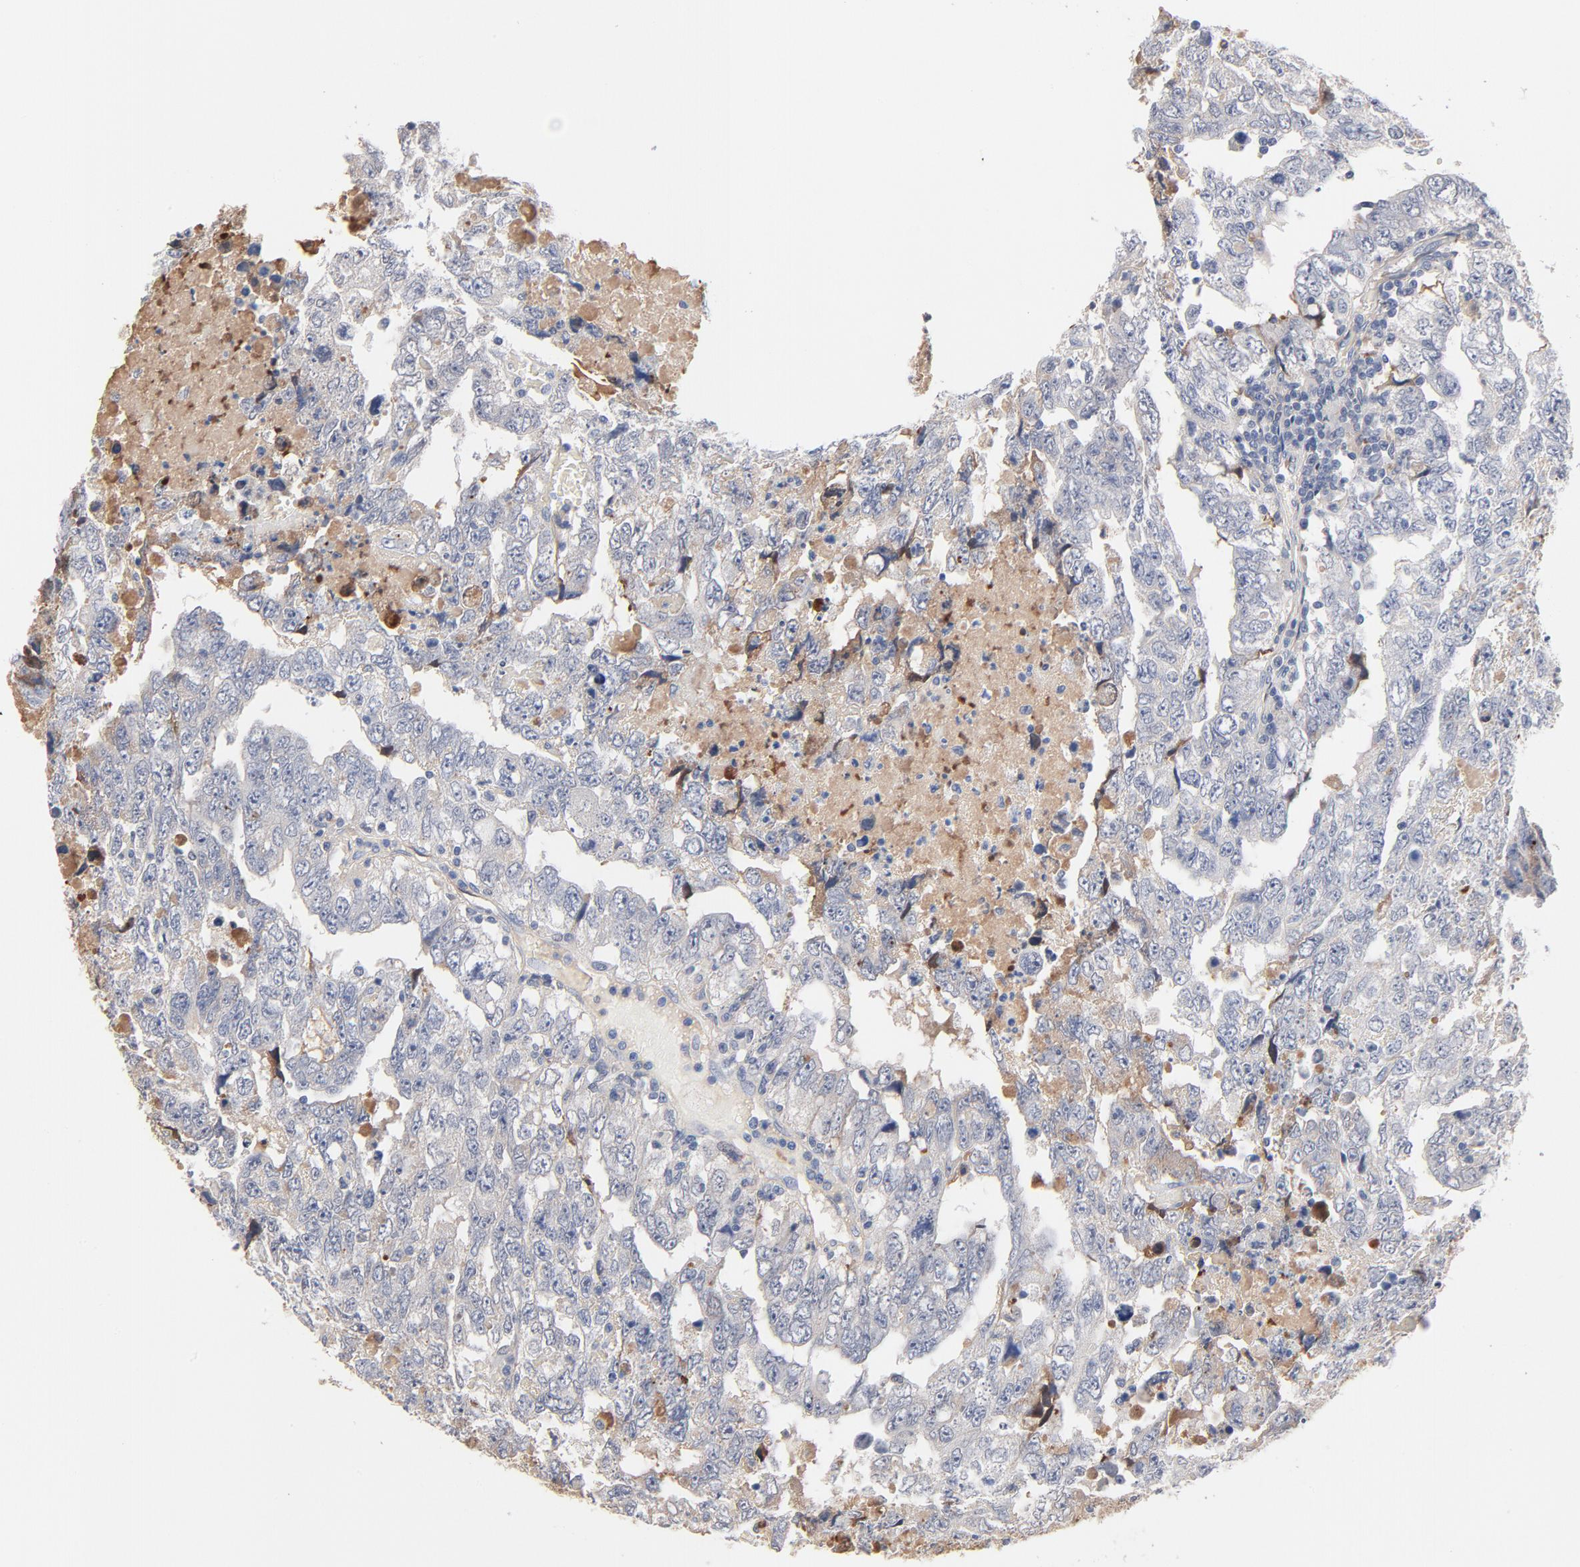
{"staining": {"intensity": "negative", "quantity": "none", "location": "none"}, "tissue": "testis cancer", "cell_type": "Tumor cells", "image_type": "cancer", "snomed": [{"axis": "morphology", "description": "Carcinoma, Embryonal, NOS"}, {"axis": "topography", "description": "Testis"}], "caption": "An image of human testis cancer is negative for staining in tumor cells.", "gene": "SERPINA4", "patient": {"sex": "male", "age": 36}}